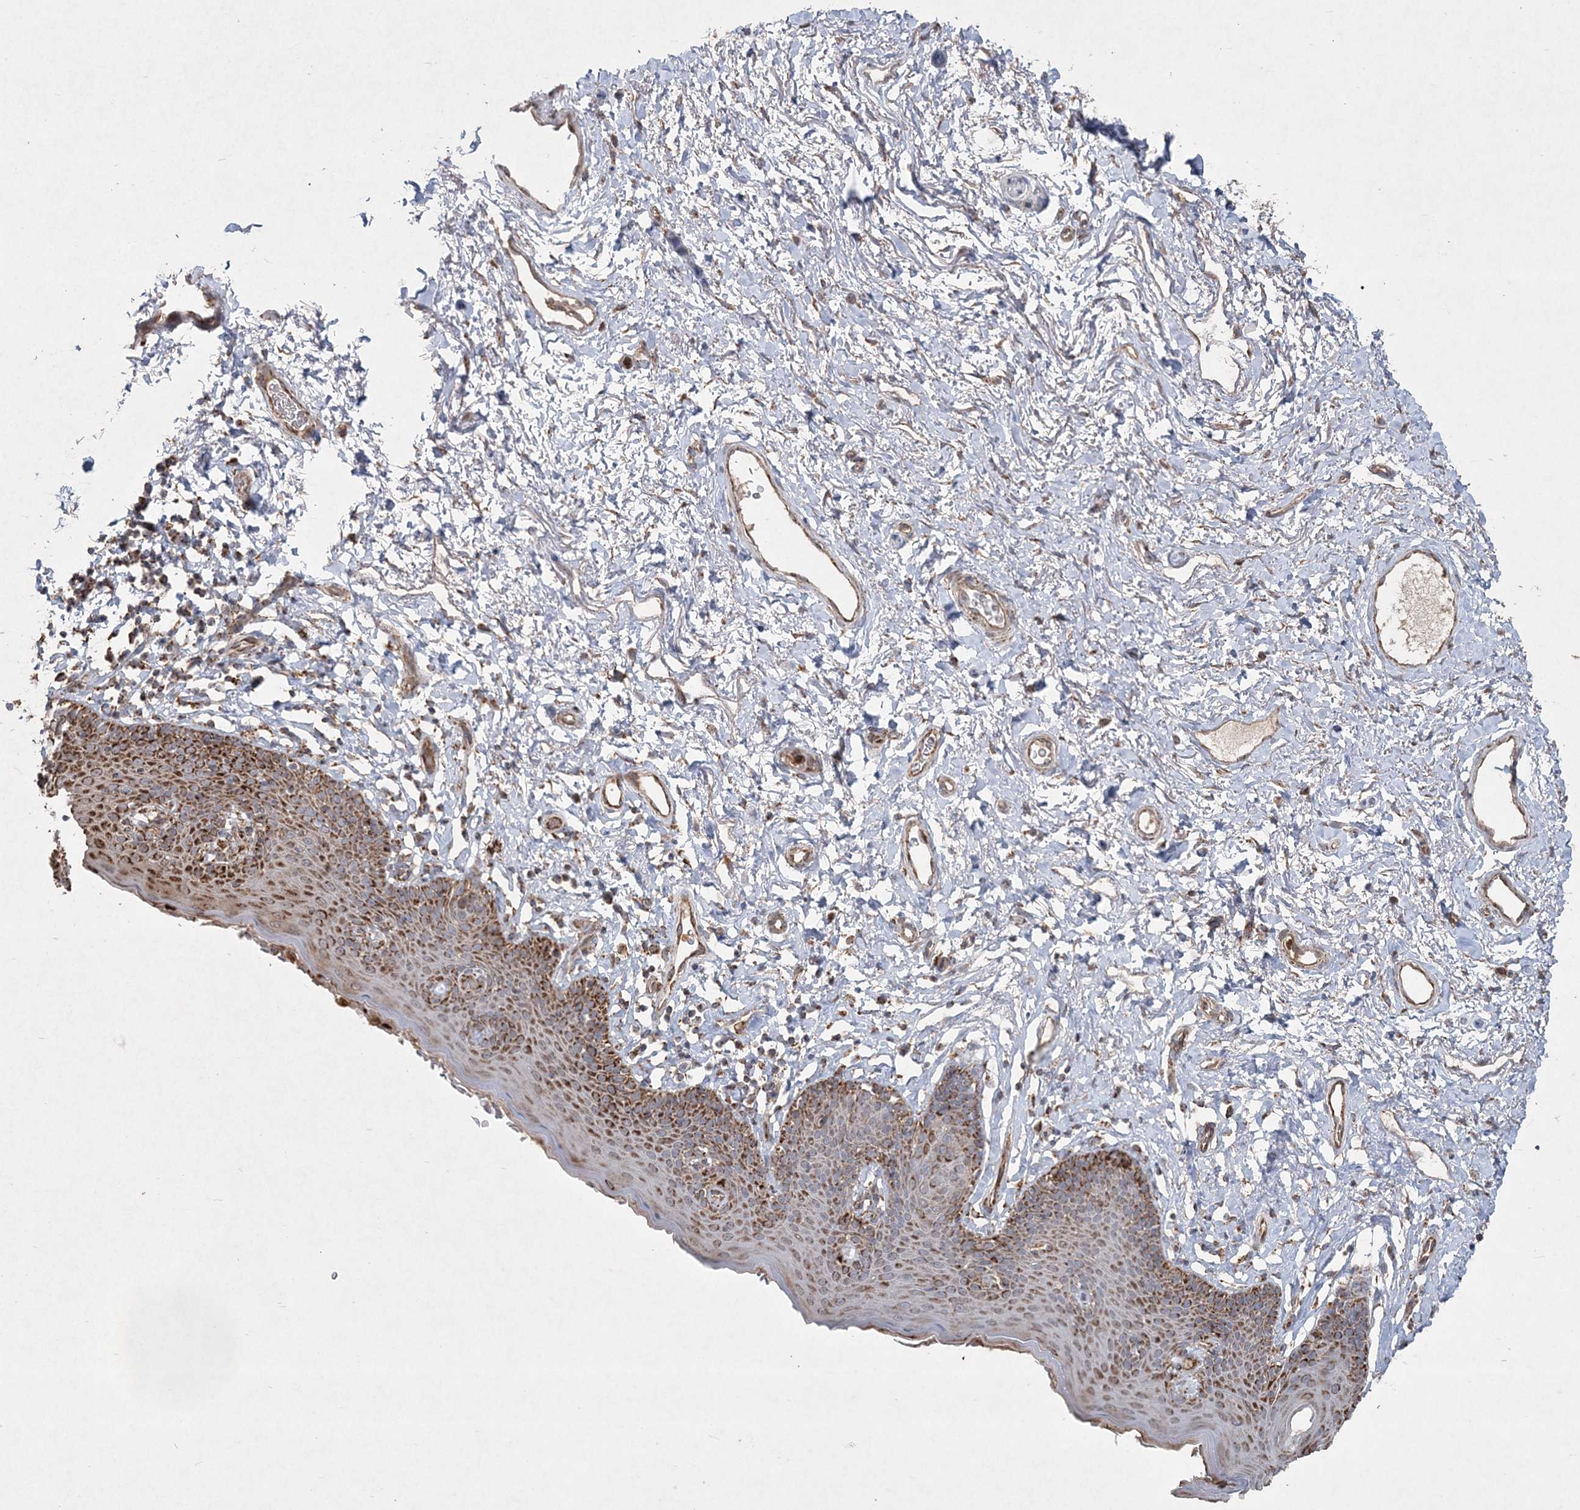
{"staining": {"intensity": "strong", "quantity": ">75%", "location": "cytoplasmic/membranous"}, "tissue": "skin", "cell_type": "Epidermal cells", "image_type": "normal", "snomed": [{"axis": "morphology", "description": "Normal tissue, NOS"}, {"axis": "topography", "description": "Vulva"}], "caption": "Skin stained for a protein (brown) exhibits strong cytoplasmic/membranous positive expression in about >75% of epidermal cells.", "gene": "LRPPRC", "patient": {"sex": "female", "age": 66}}